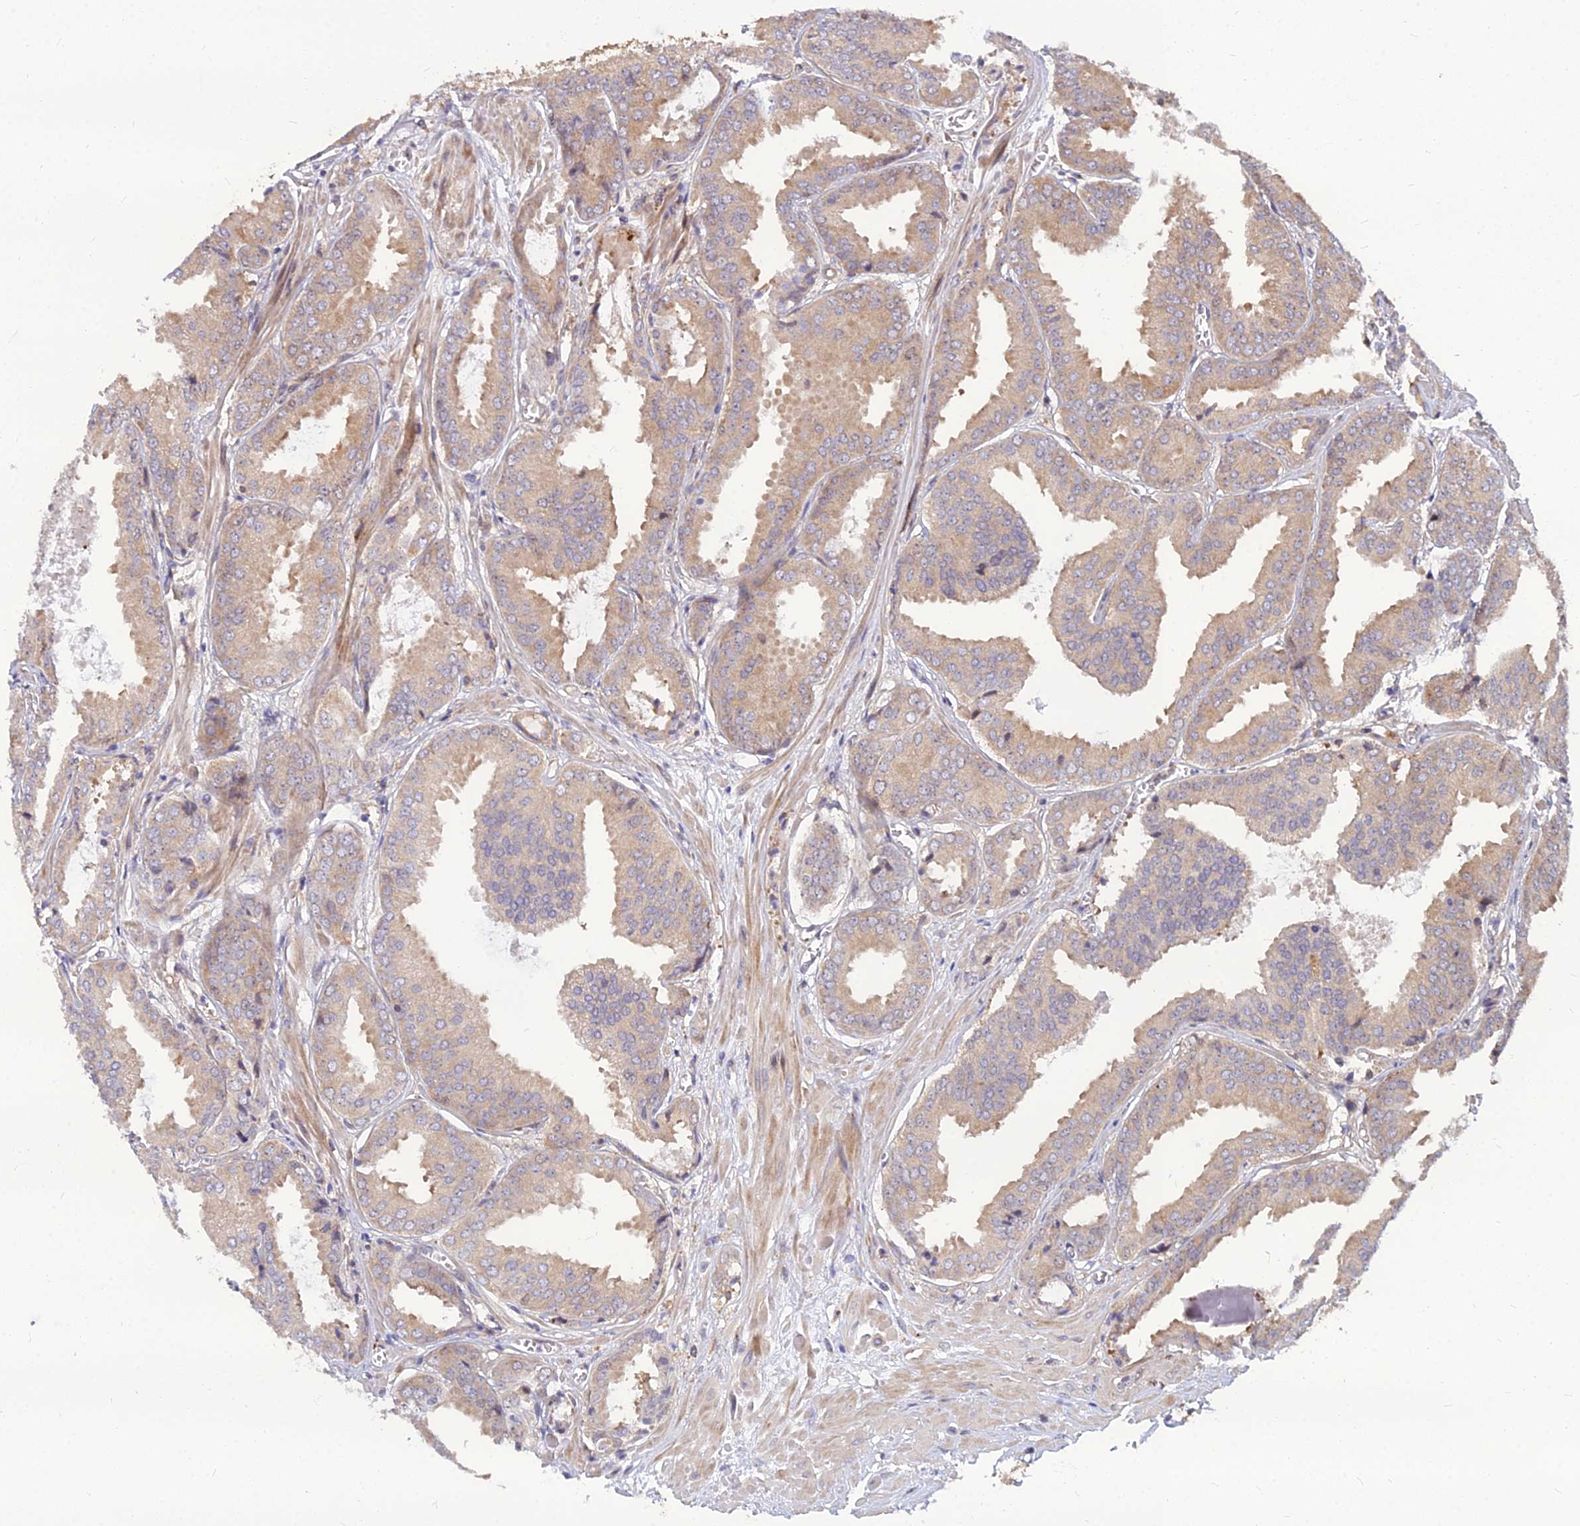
{"staining": {"intensity": "weak", "quantity": ">75%", "location": "cytoplasmic/membranous"}, "tissue": "prostate cancer", "cell_type": "Tumor cells", "image_type": "cancer", "snomed": [{"axis": "morphology", "description": "Adenocarcinoma, Low grade"}, {"axis": "topography", "description": "Prostate"}], "caption": "Prostate cancer (adenocarcinoma (low-grade)) was stained to show a protein in brown. There is low levels of weak cytoplasmic/membranous positivity in about >75% of tumor cells.", "gene": "CCT6B", "patient": {"sex": "male", "age": 67}}